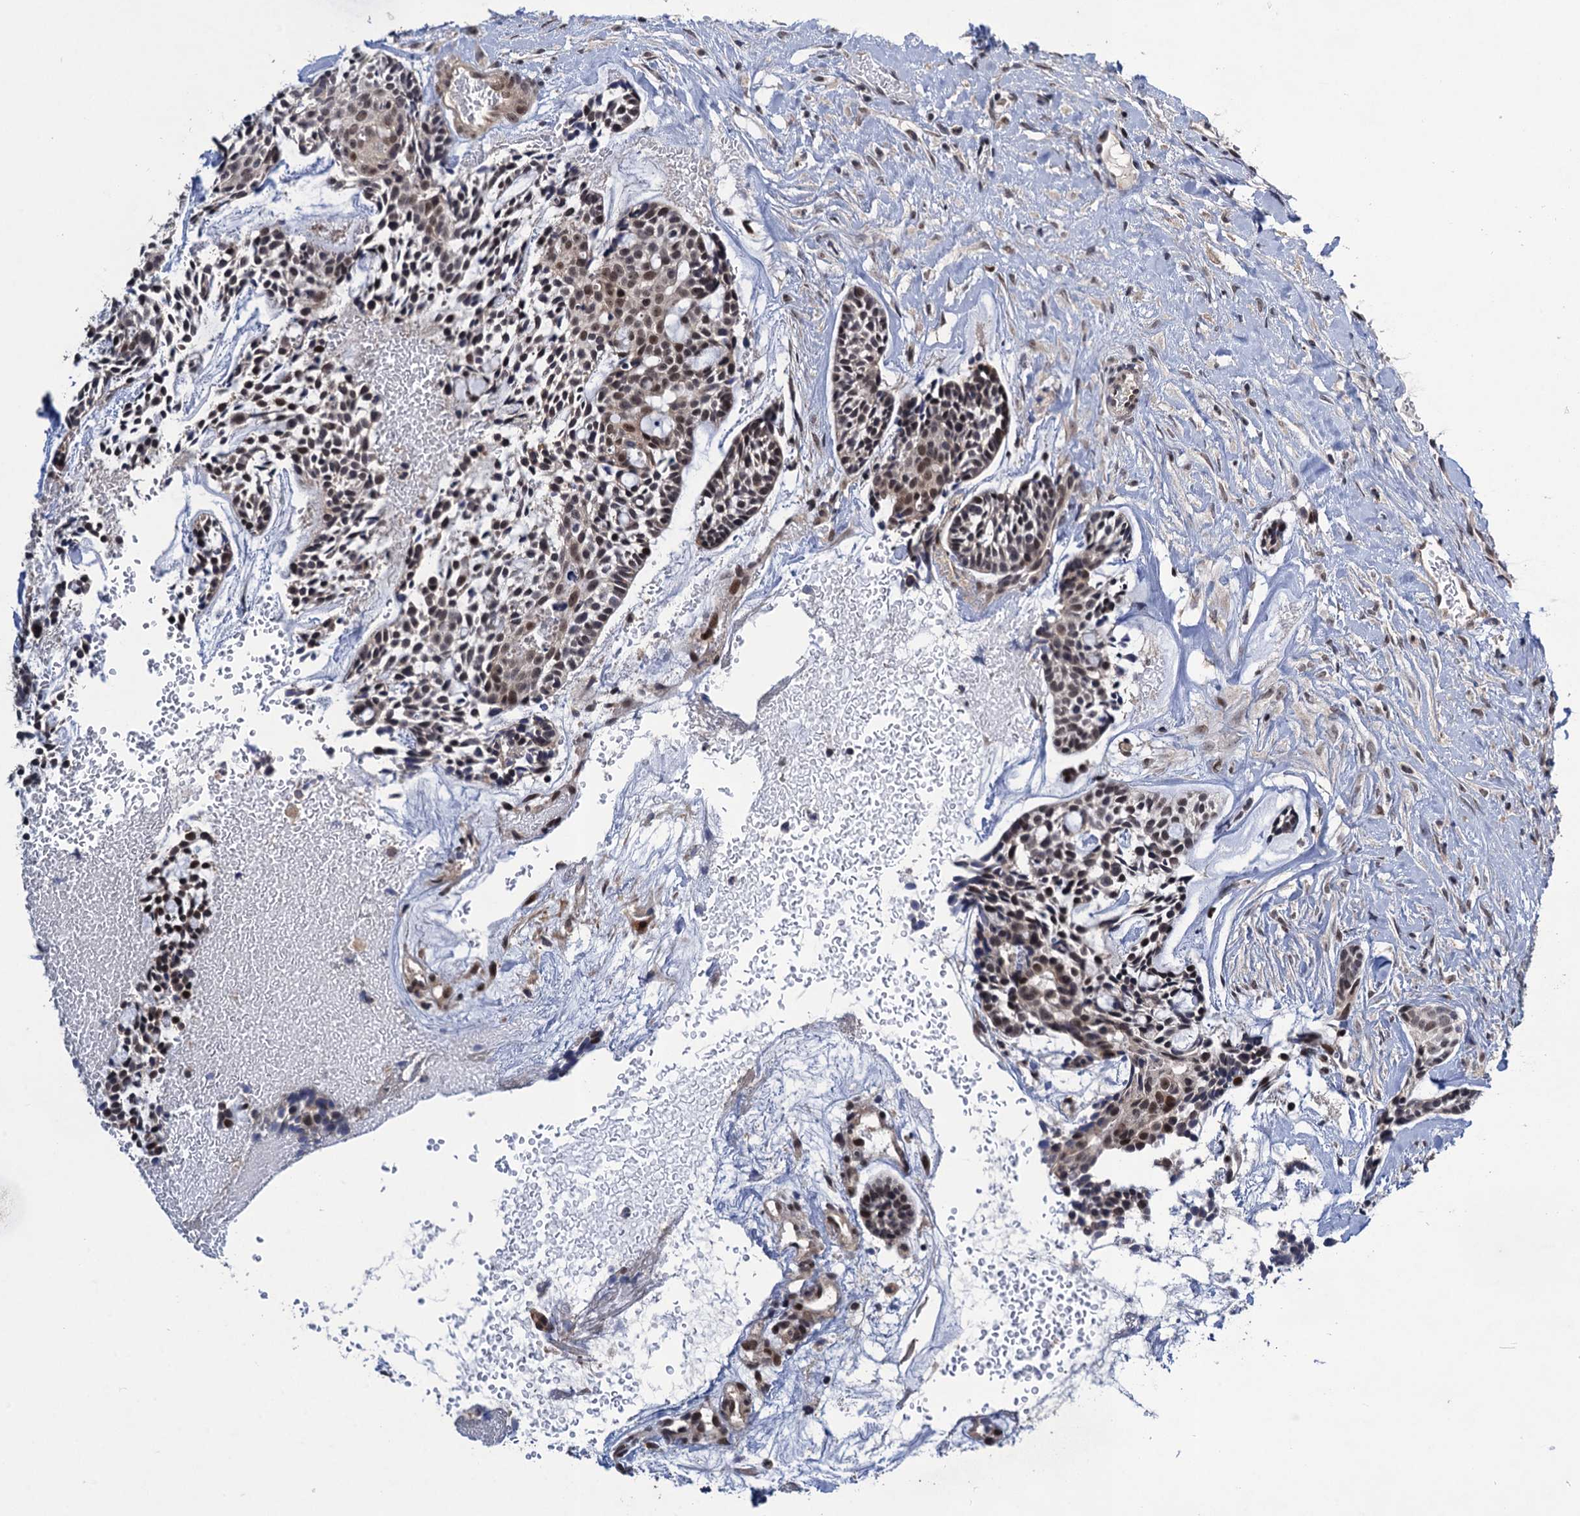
{"staining": {"intensity": "moderate", "quantity": "<25%", "location": "nuclear"}, "tissue": "head and neck cancer", "cell_type": "Tumor cells", "image_type": "cancer", "snomed": [{"axis": "morphology", "description": "Adenocarcinoma, NOS"}, {"axis": "topography", "description": "Subcutis"}, {"axis": "topography", "description": "Head-Neck"}], "caption": "IHC micrograph of human head and neck cancer stained for a protein (brown), which demonstrates low levels of moderate nuclear positivity in about <25% of tumor cells.", "gene": "ZAR1L", "patient": {"sex": "female", "age": 73}}